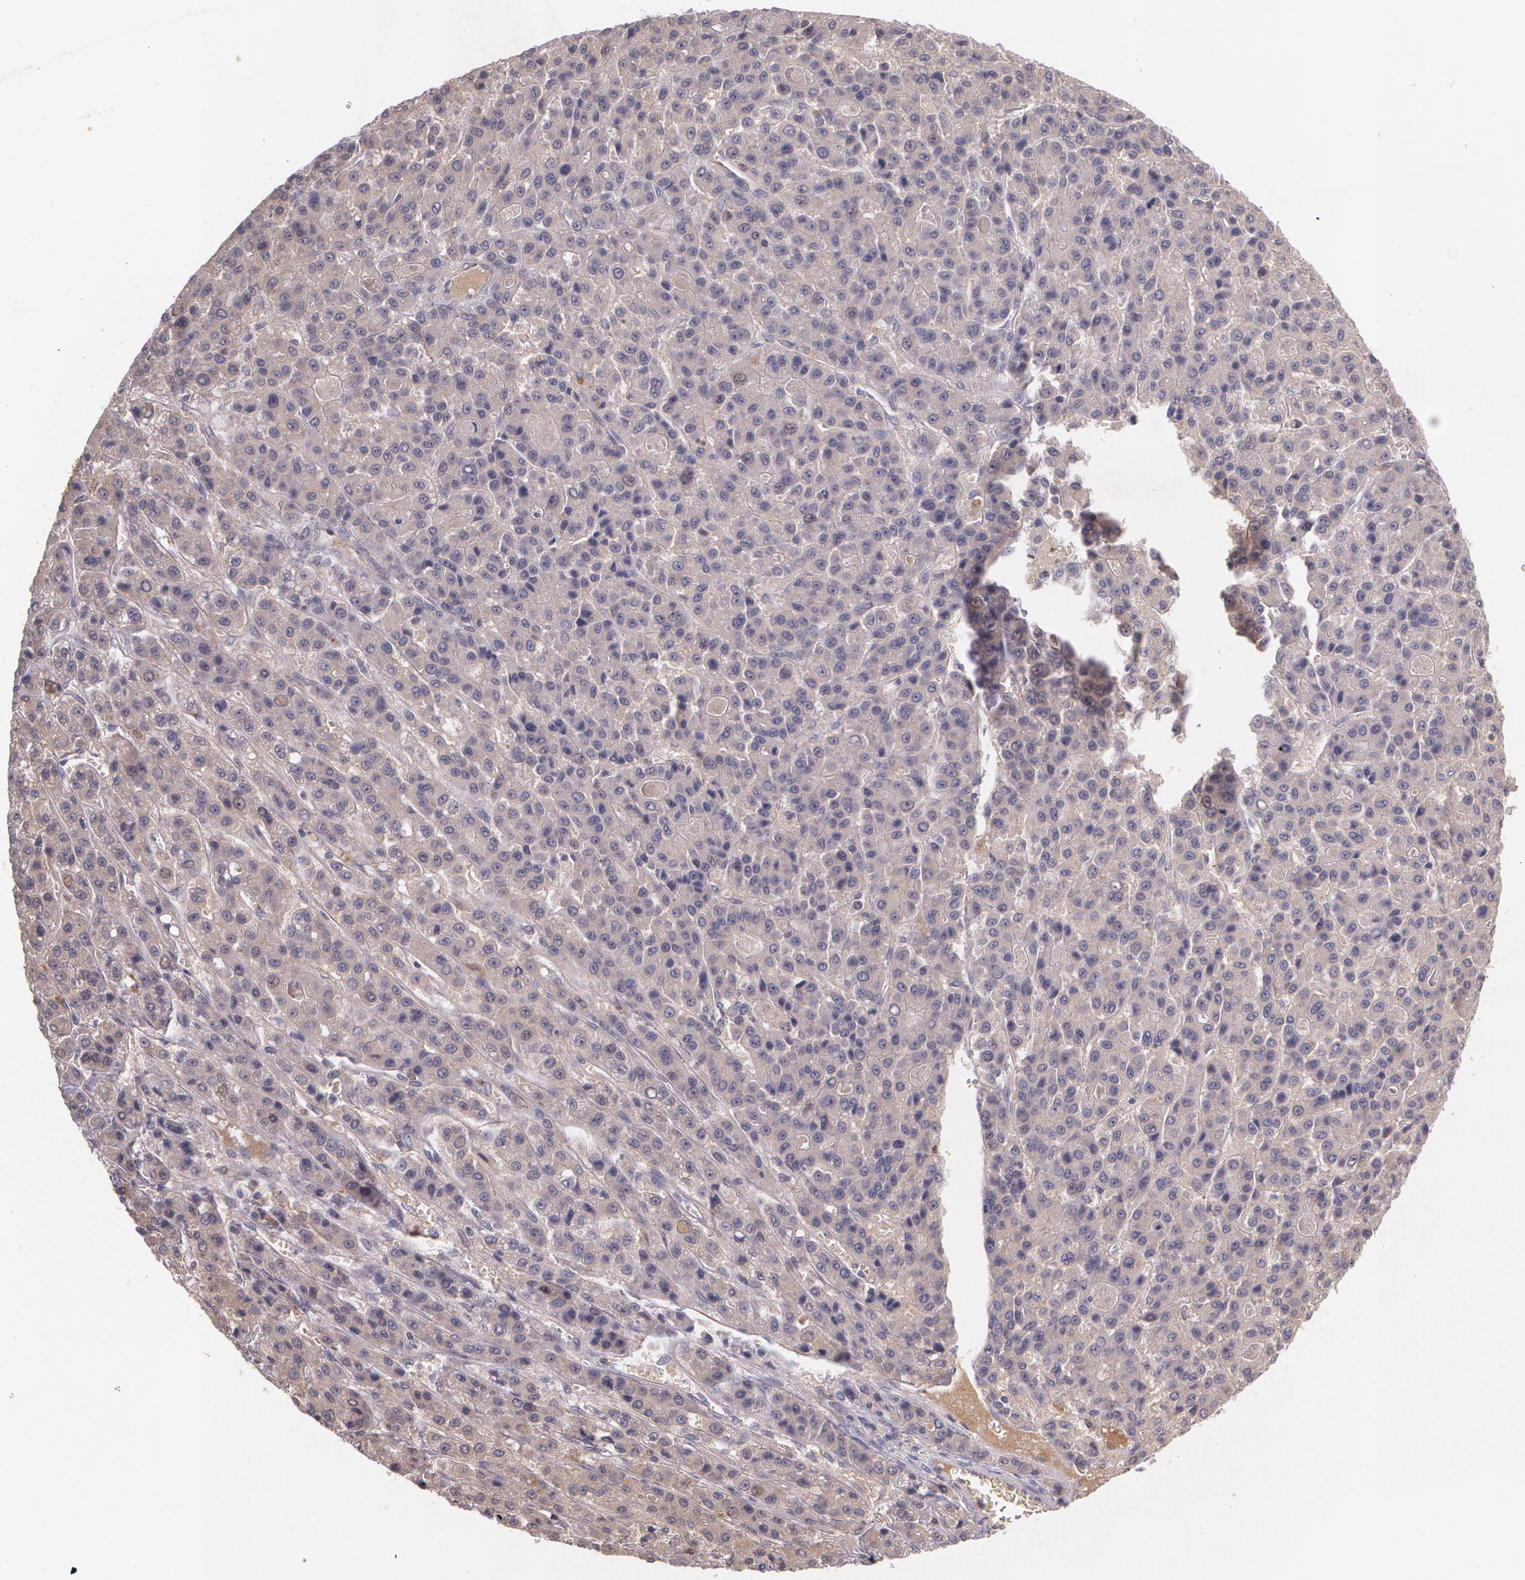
{"staining": {"intensity": "weak", "quantity": ">75%", "location": "cytoplasmic/membranous"}, "tissue": "liver cancer", "cell_type": "Tumor cells", "image_type": "cancer", "snomed": [{"axis": "morphology", "description": "Carcinoma, Hepatocellular, NOS"}, {"axis": "topography", "description": "Liver"}], "caption": "DAB (3,3'-diaminobenzidine) immunohistochemical staining of human liver cancer (hepatocellular carcinoma) reveals weak cytoplasmic/membranous protein staining in approximately >75% of tumor cells.", "gene": "TM4SF1", "patient": {"sex": "male", "age": 70}}